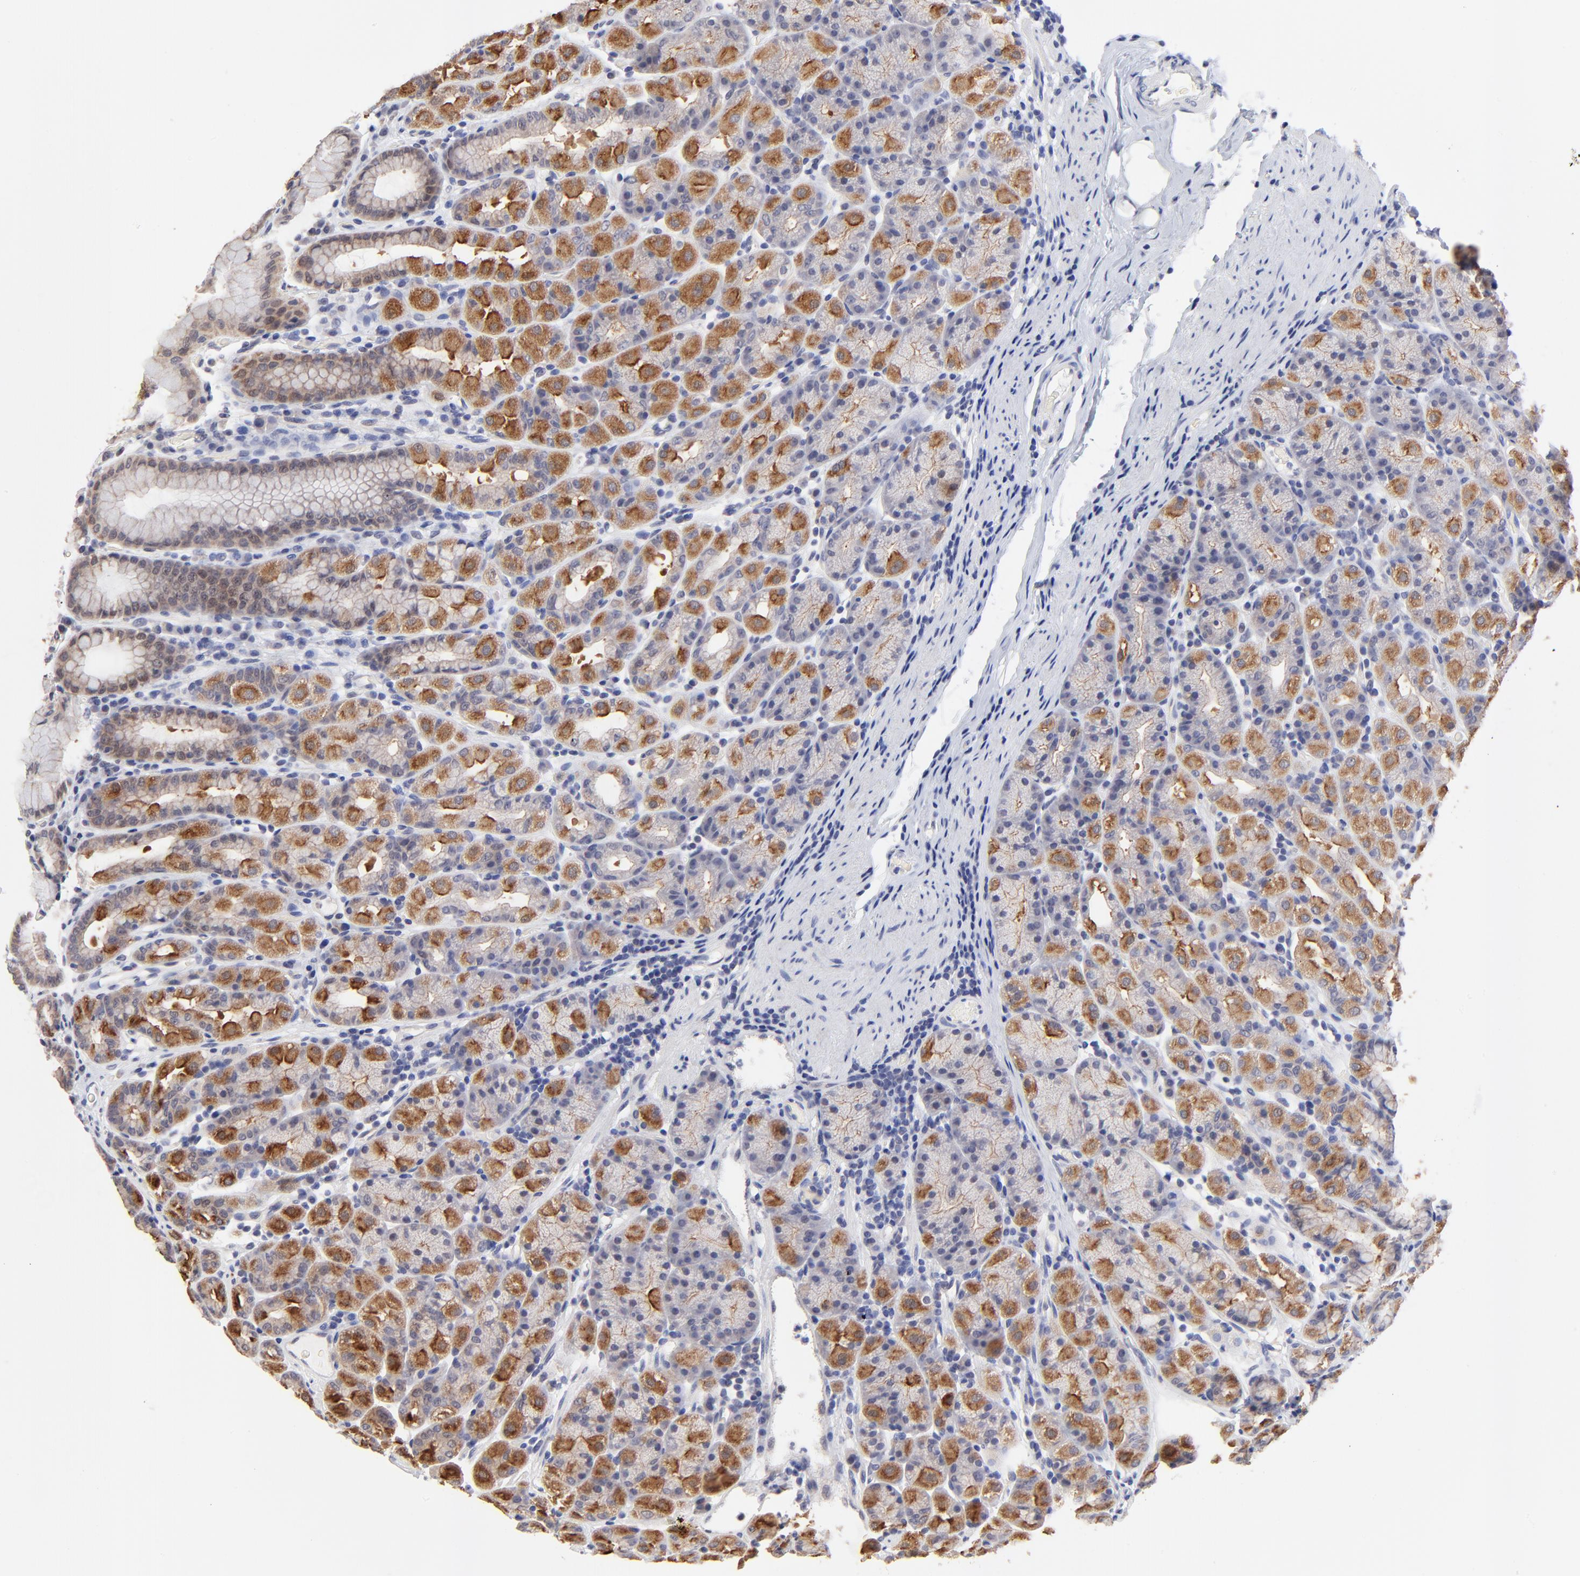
{"staining": {"intensity": "strong", "quantity": ">75%", "location": "cytoplasmic/membranous"}, "tissue": "stomach", "cell_type": "Glandular cells", "image_type": "normal", "snomed": [{"axis": "morphology", "description": "Normal tissue, NOS"}, {"axis": "topography", "description": "Stomach, upper"}], "caption": "Strong cytoplasmic/membranous protein positivity is identified in approximately >75% of glandular cells in stomach. The staining was performed using DAB, with brown indicating positive protein expression. Nuclei are stained blue with hematoxylin.", "gene": "FBXO8", "patient": {"sex": "male", "age": 68}}